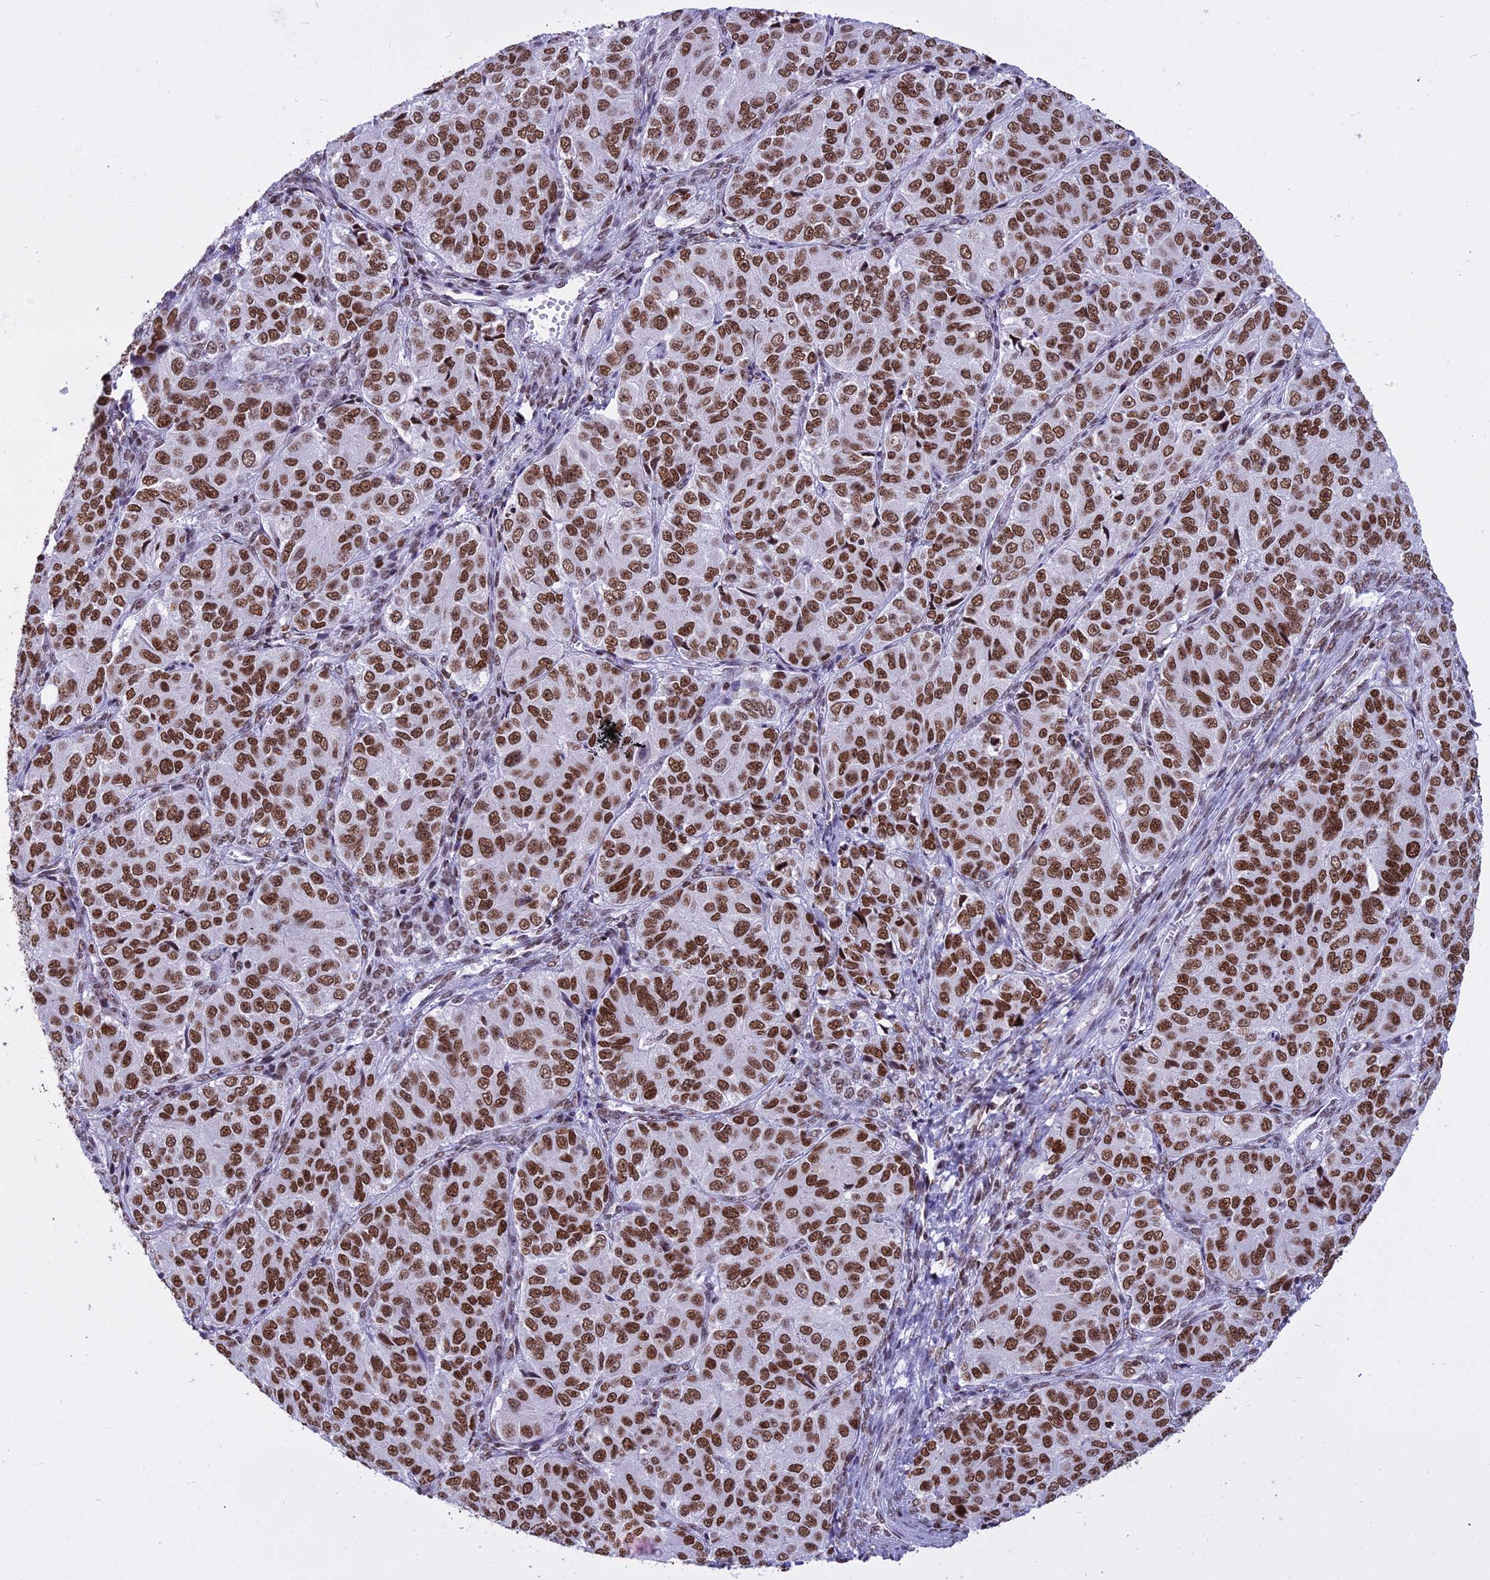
{"staining": {"intensity": "strong", "quantity": ">75%", "location": "nuclear"}, "tissue": "ovarian cancer", "cell_type": "Tumor cells", "image_type": "cancer", "snomed": [{"axis": "morphology", "description": "Carcinoma, endometroid"}, {"axis": "topography", "description": "Ovary"}], "caption": "This is an image of immunohistochemistry staining of endometroid carcinoma (ovarian), which shows strong staining in the nuclear of tumor cells.", "gene": "PARP1", "patient": {"sex": "female", "age": 51}}